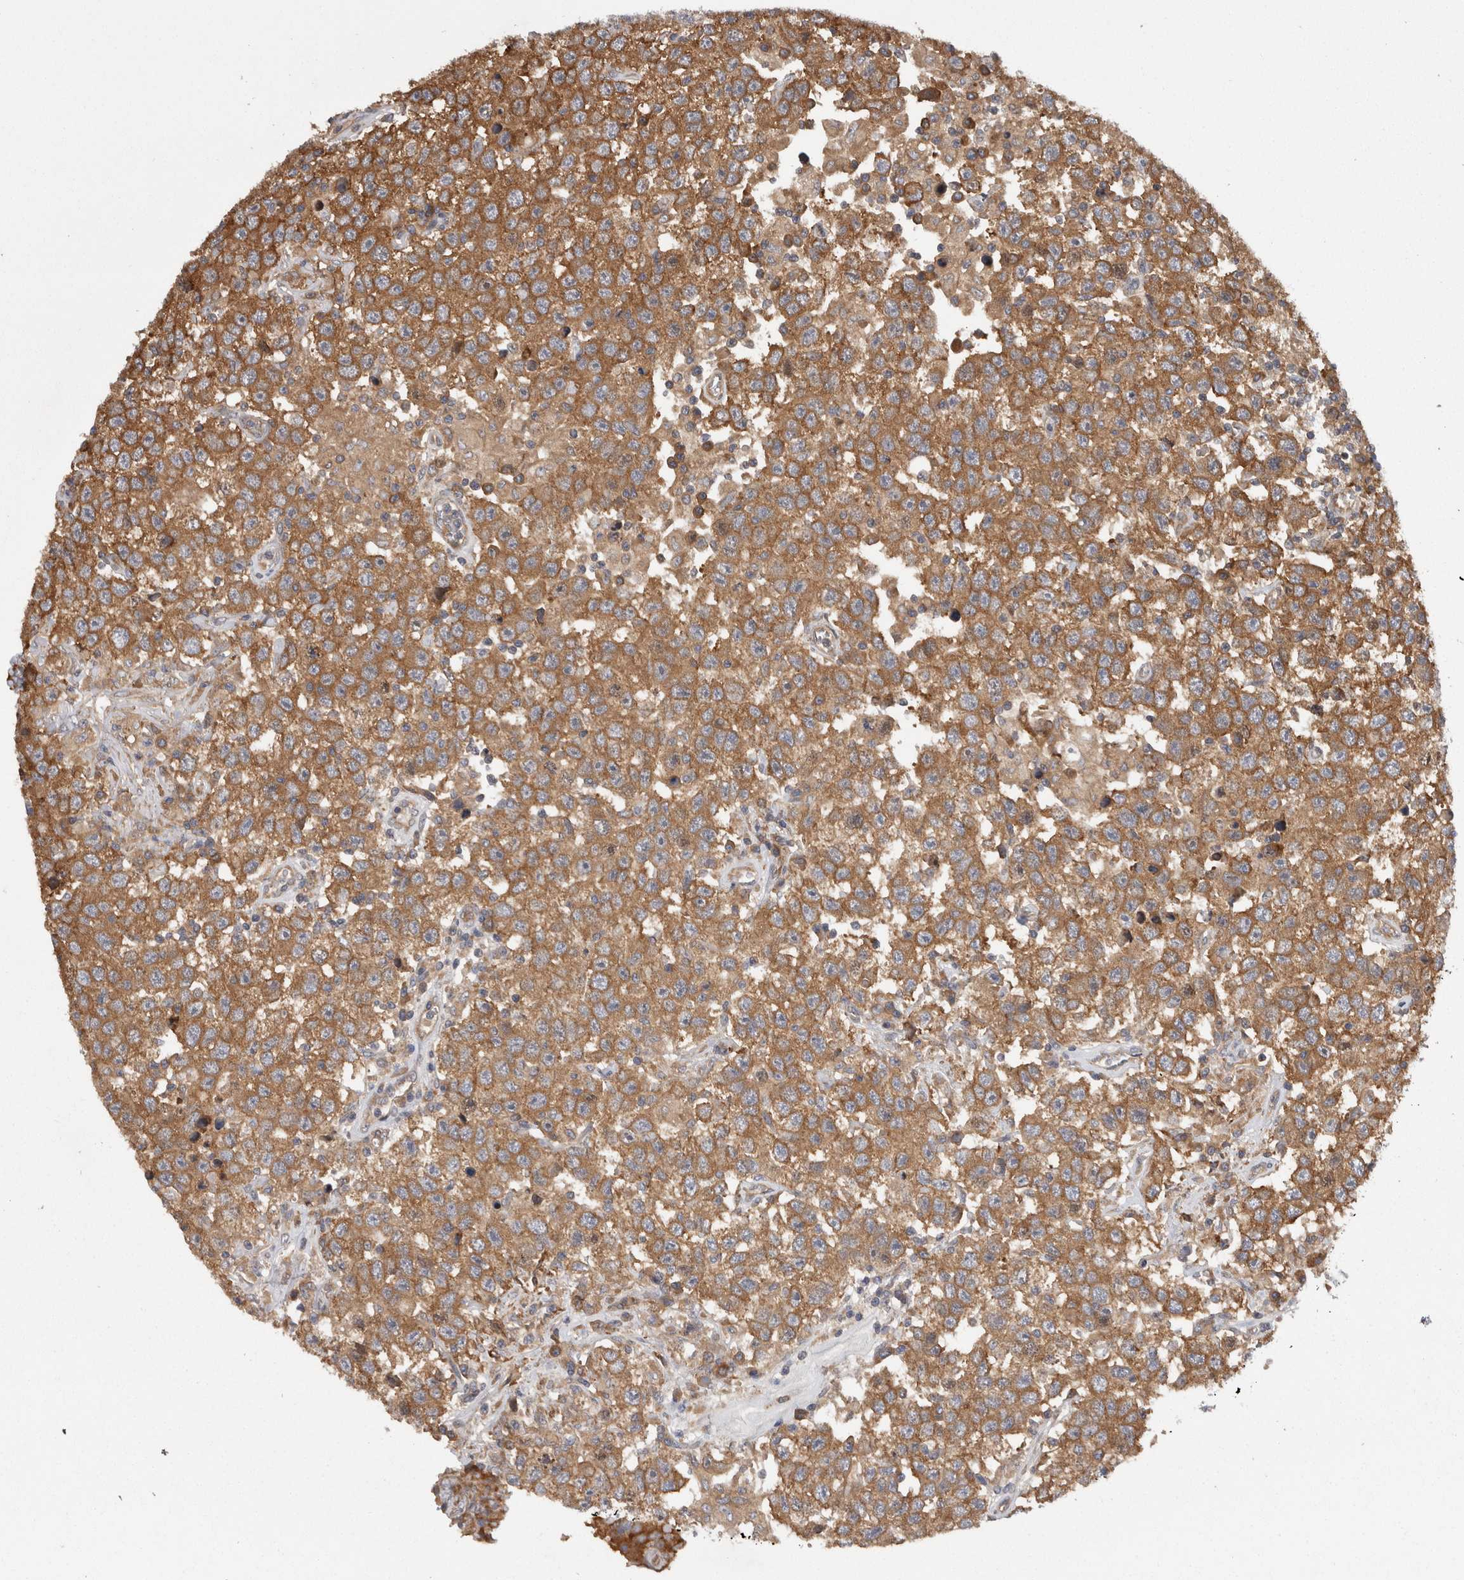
{"staining": {"intensity": "moderate", "quantity": ">75%", "location": "cytoplasmic/membranous"}, "tissue": "testis cancer", "cell_type": "Tumor cells", "image_type": "cancer", "snomed": [{"axis": "morphology", "description": "Seminoma, NOS"}, {"axis": "topography", "description": "Testis"}], "caption": "Brown immunohistochemical staining in human testis seminoma exhibits moderate cytoplasmic/membranous staining in approximately >75% of tumor cells. The protein is shown in brown color, while the nuclei are stained blue.", "gene": "SMCR8", "patient": {"sex": "male", "age": 41}}